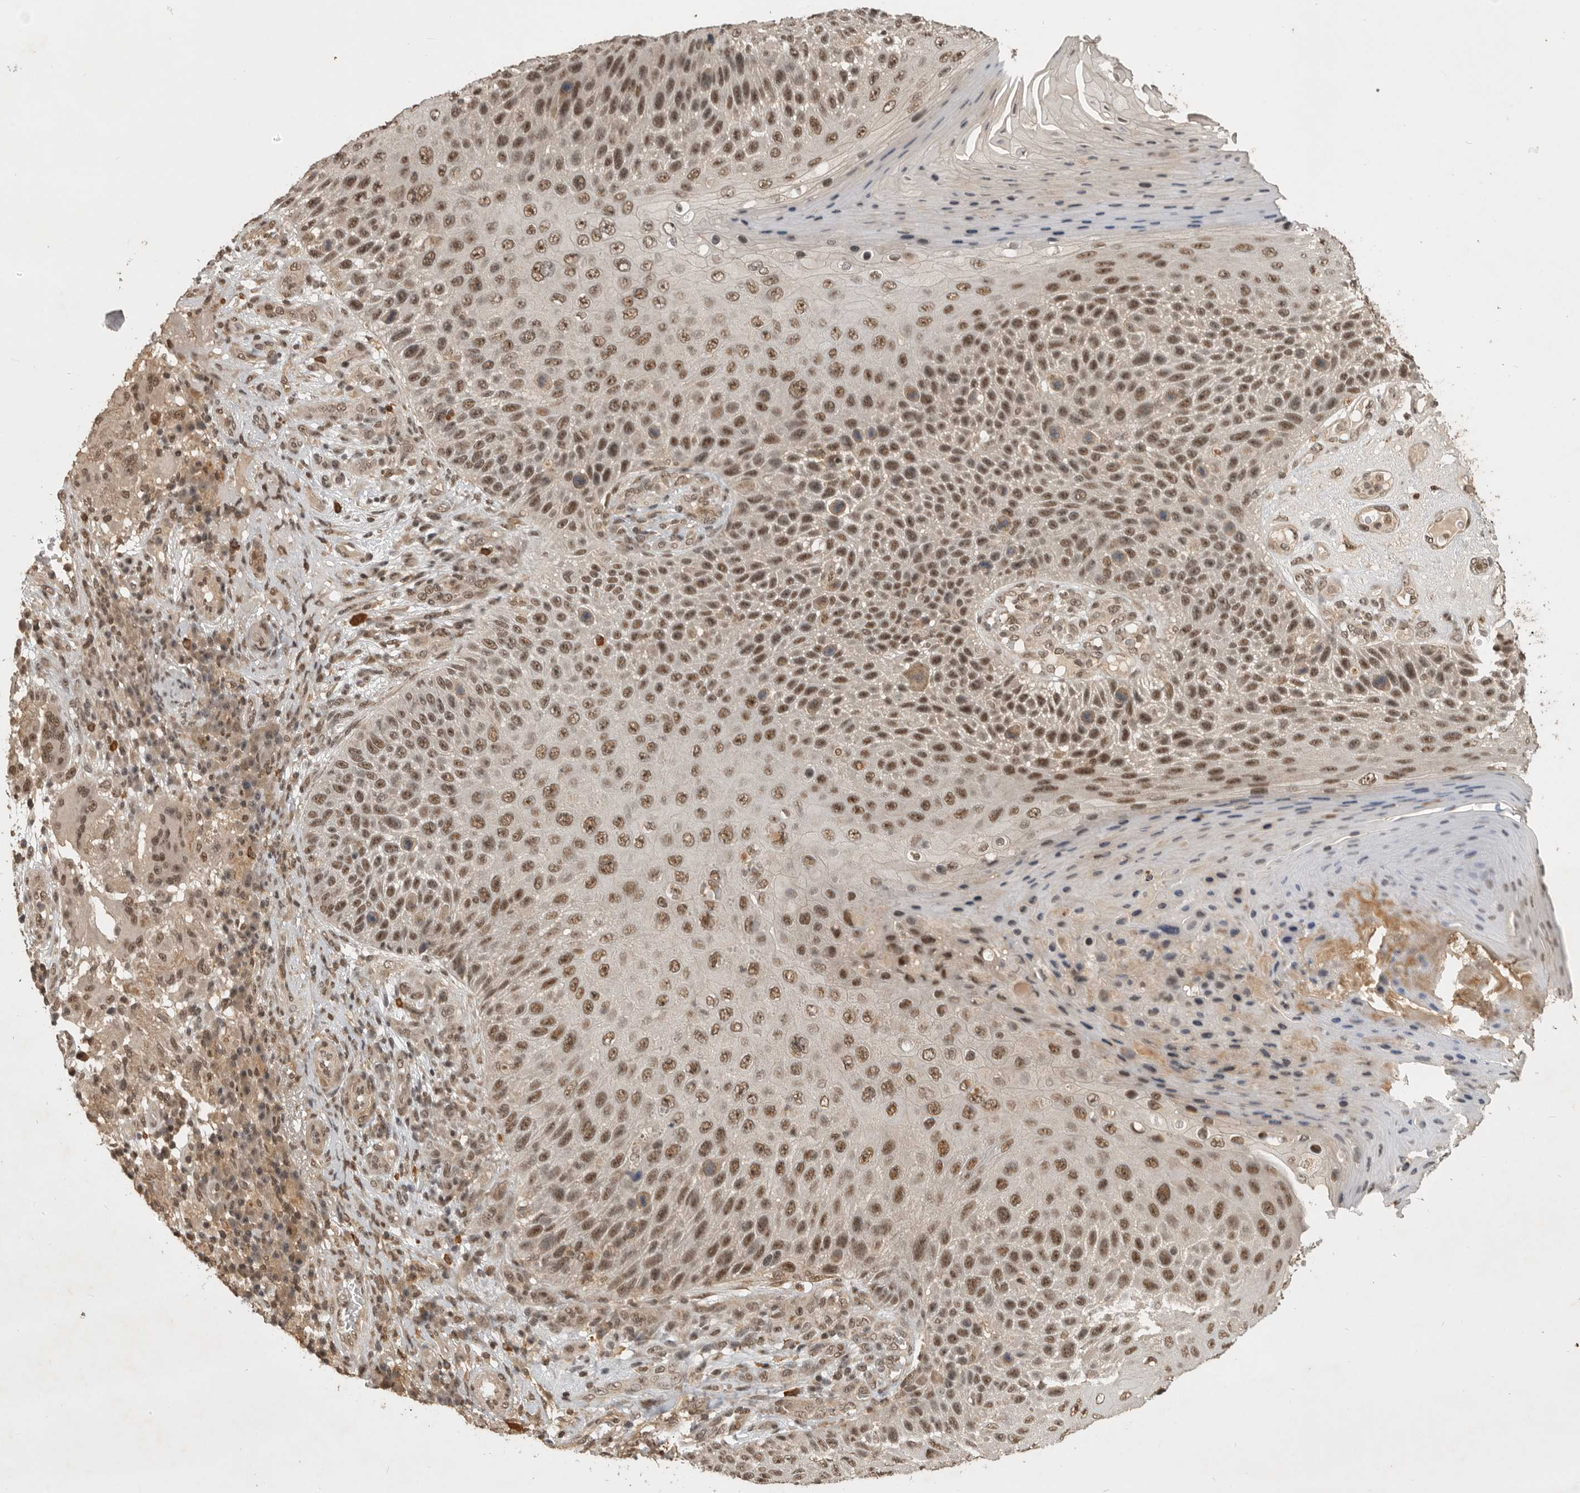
{"staining": {"intensity": "strong", "quantity": ">75%", "location": "nuclear"}, "tissue": "skin cancer", "cell_type": "Tumor cells", "image_type": "cancer", "snomed": [{"axis": "morphology", "description": "Squamous cell carcinoma, NOS"}, {"axis": "topography", "description": "Skin"}], "caption": "Immunohistochemistry (IHC) image of skin cancer stained for a protein (brown), which exhibits high levels of strong nuclear staining in approximately >75% of tumor cells.", "gene": "CBLL1", "patient": {"sex": "female", "age": 88}}